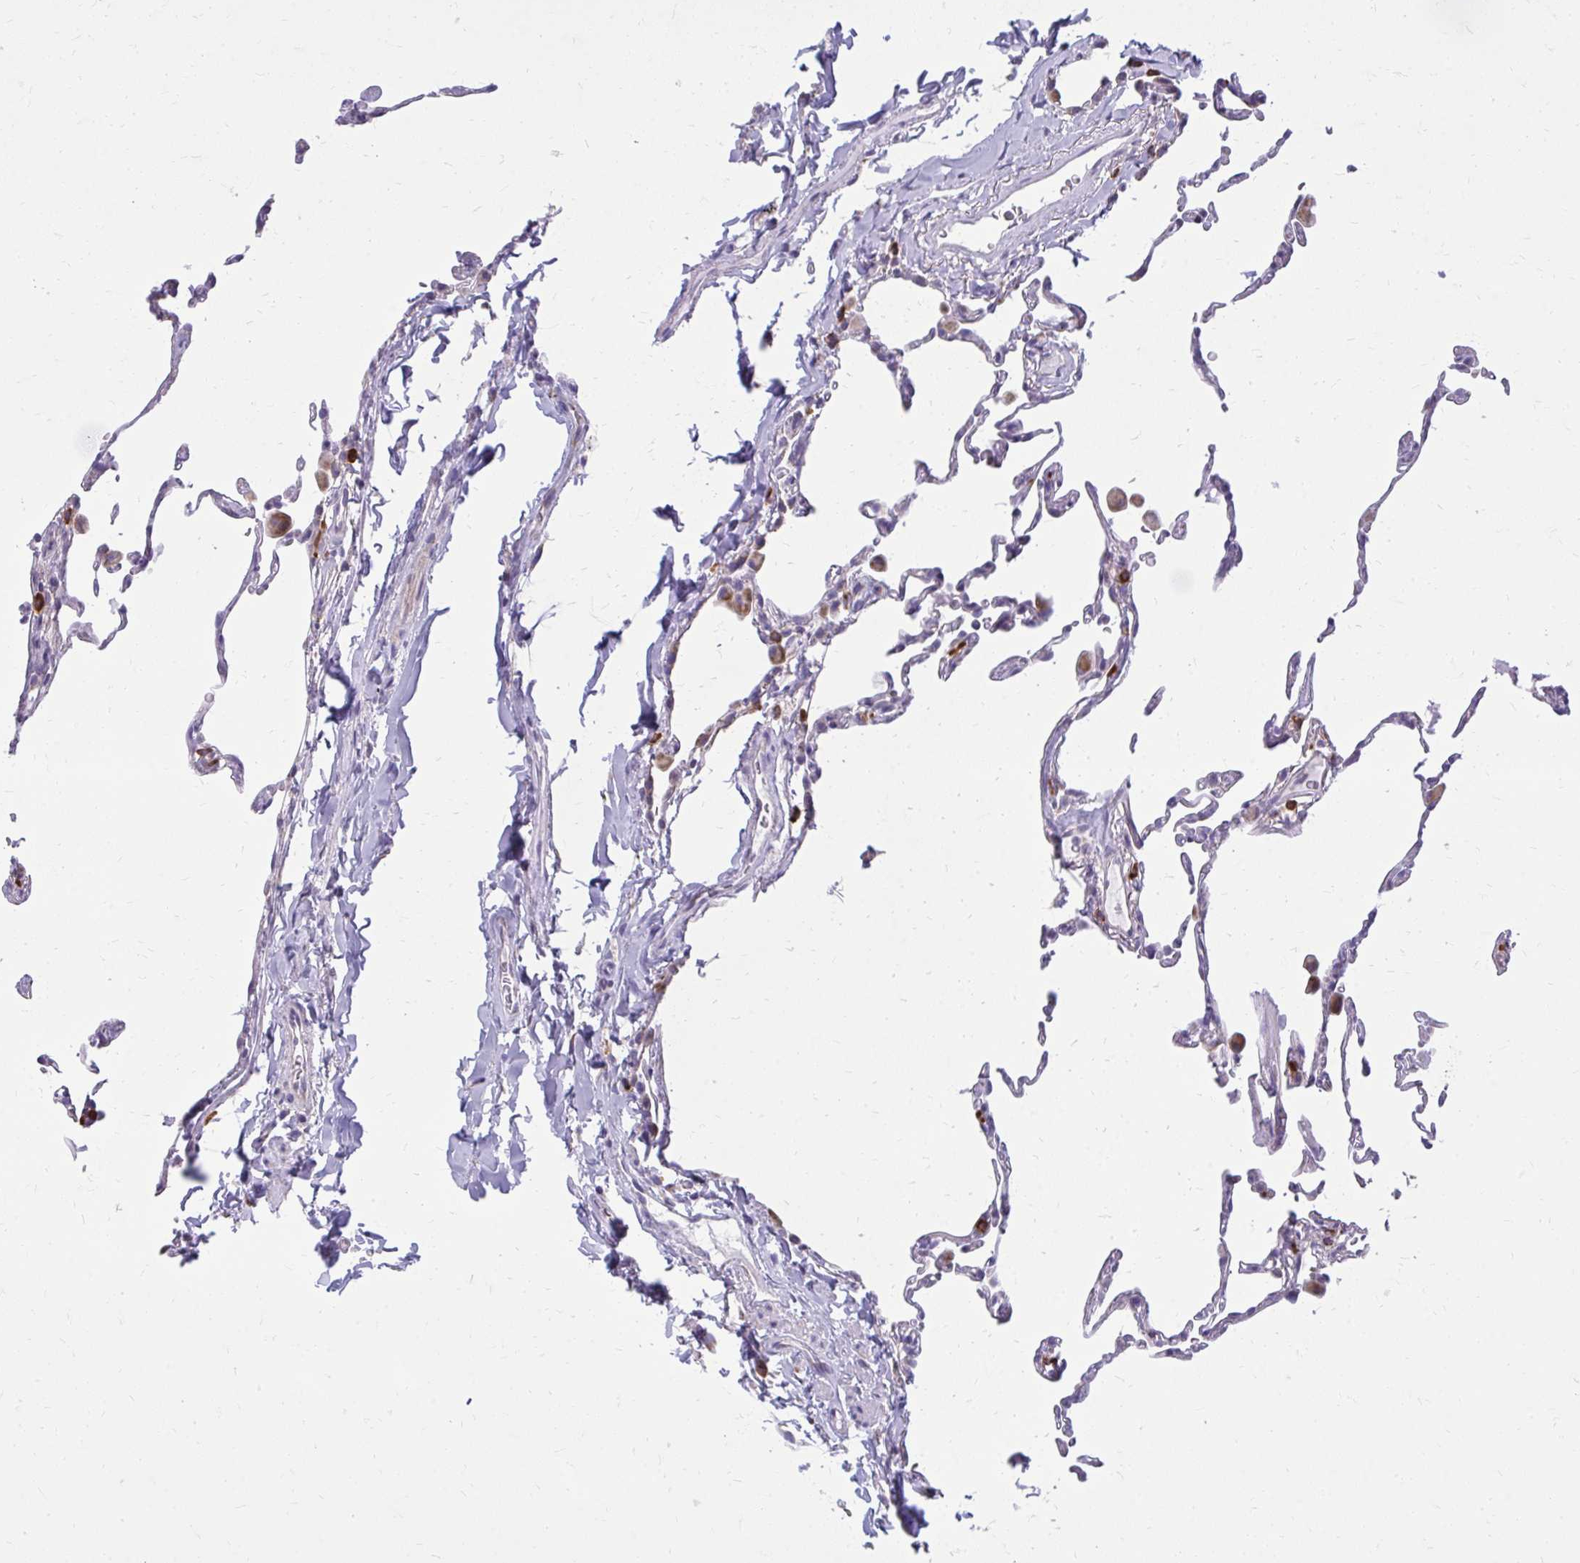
{"staining": {"intensity": "negative", "quantity": "none", "location": "none"}, "tissue": "lung", "cell_type": "Alveolar cells", "image_type": "normal", "snomed": [{"axis": "morphology", "description": "Normal tissue, NOS"}, {"axis": "topography", "description": "Lung"}], "caption": "The histopathology image displays no significant positivity in alveolar cells of lung. (DAB immunohistochemistry (IHC), high magnification).", "gene": "IFIT1", "patient": {"sex": "female", "age": 57}}